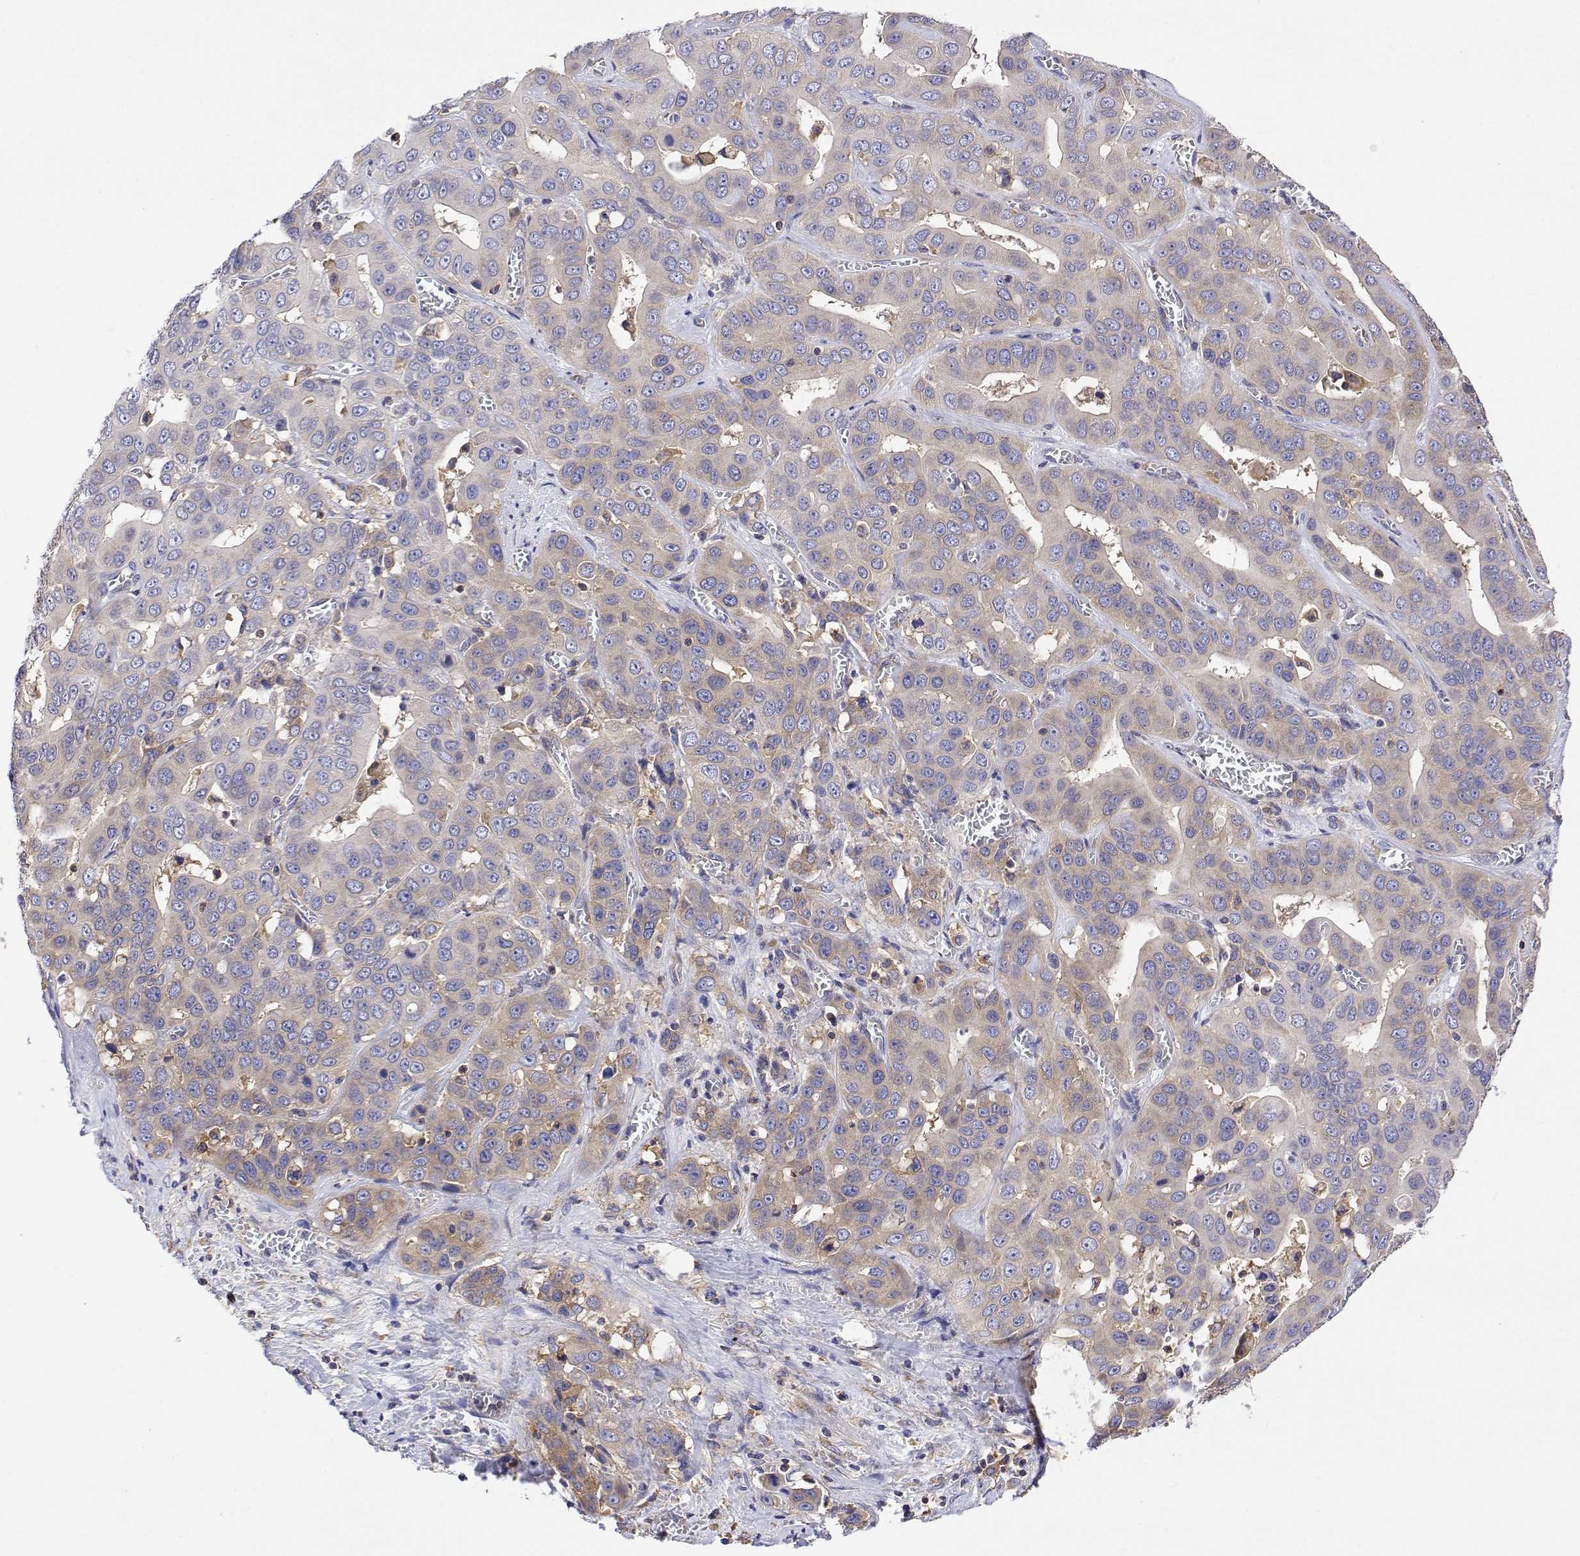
{"staining": {"intensity": "weak", "quantity": "<25%", "location": "cytoplasmic/membranous"}, "tissue": "liver cancer", "cell_type": "Tumor cells", "image_type": "cancer", "snomed": [{"axis": "morphology", "description": "Cholangiocarcinoma"}, {"axis": "topography", "description": "Liver"}], "caption": "An IHC photomicrograph of liver cancer (cholangiocarcinoma) is shown. There is no staining in tumor cells of liver cancer (cholangiocarcinoma).", "gene": "EEF1G", "patient": {"sex": "female", "age": 52}}